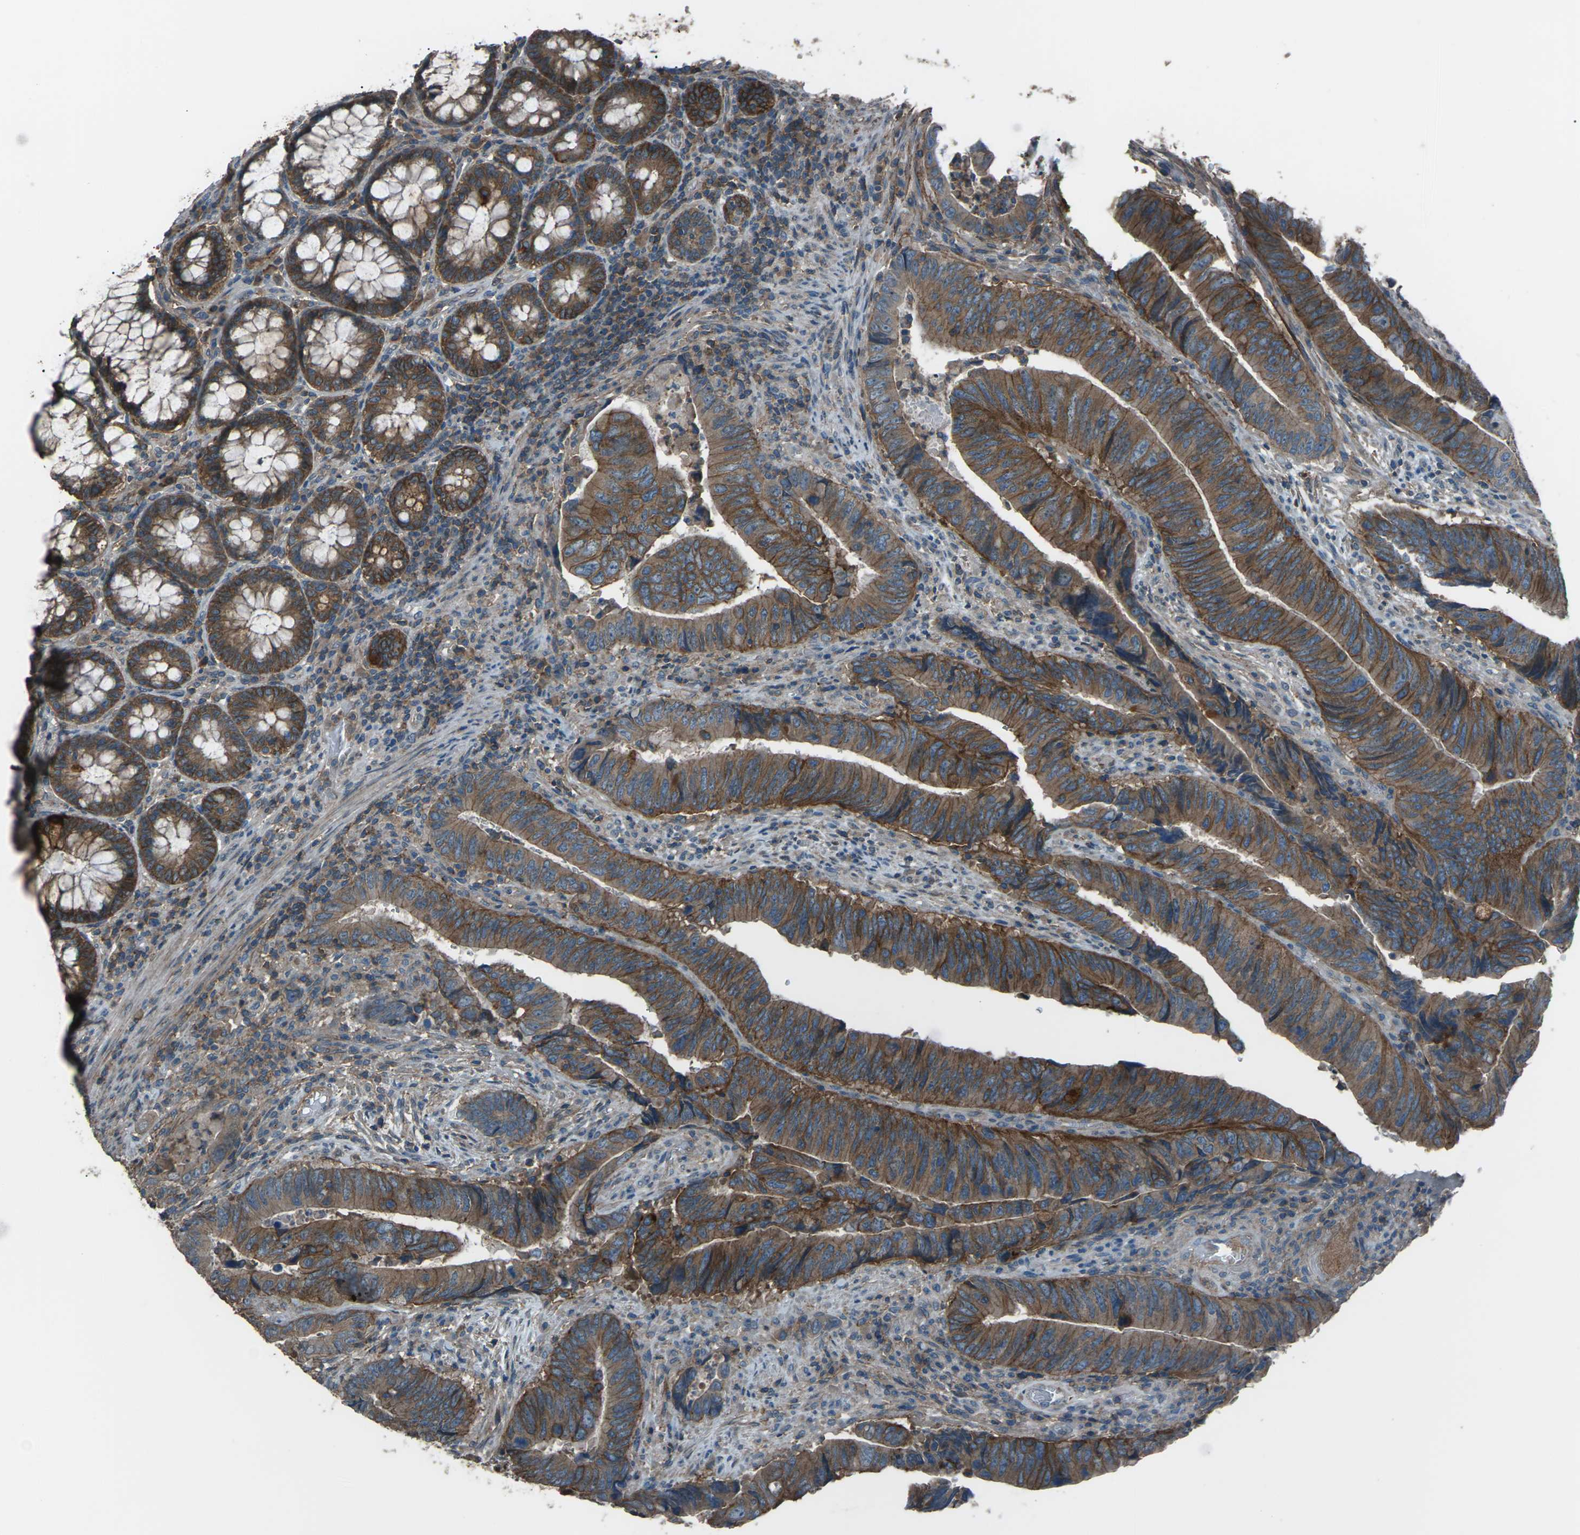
{"staining": {"intensity": "strong", "quantity": ">75%", "location": "cytoplasmic/membranous"}, "tissue": "colorectal cancer", "cell_type": "Tumor cells", "image_type": "cancer", "snomed": [{"axis": "morphology", "description": "Normal tissue, NOS"}, {"axis": "morphology", "description": "Adenocarcinoma, NOS"}, {"axis": "topography", "description": "Colon"}], "caption": "Strong cytoplasmic/membranous expression for a protein is appreciated in approximately >75% of tumor cells of adenocarcinoma (colorectal) using IHC.", "gene": "CMTM4", "patient": {"sex": "male", "age": 56}}